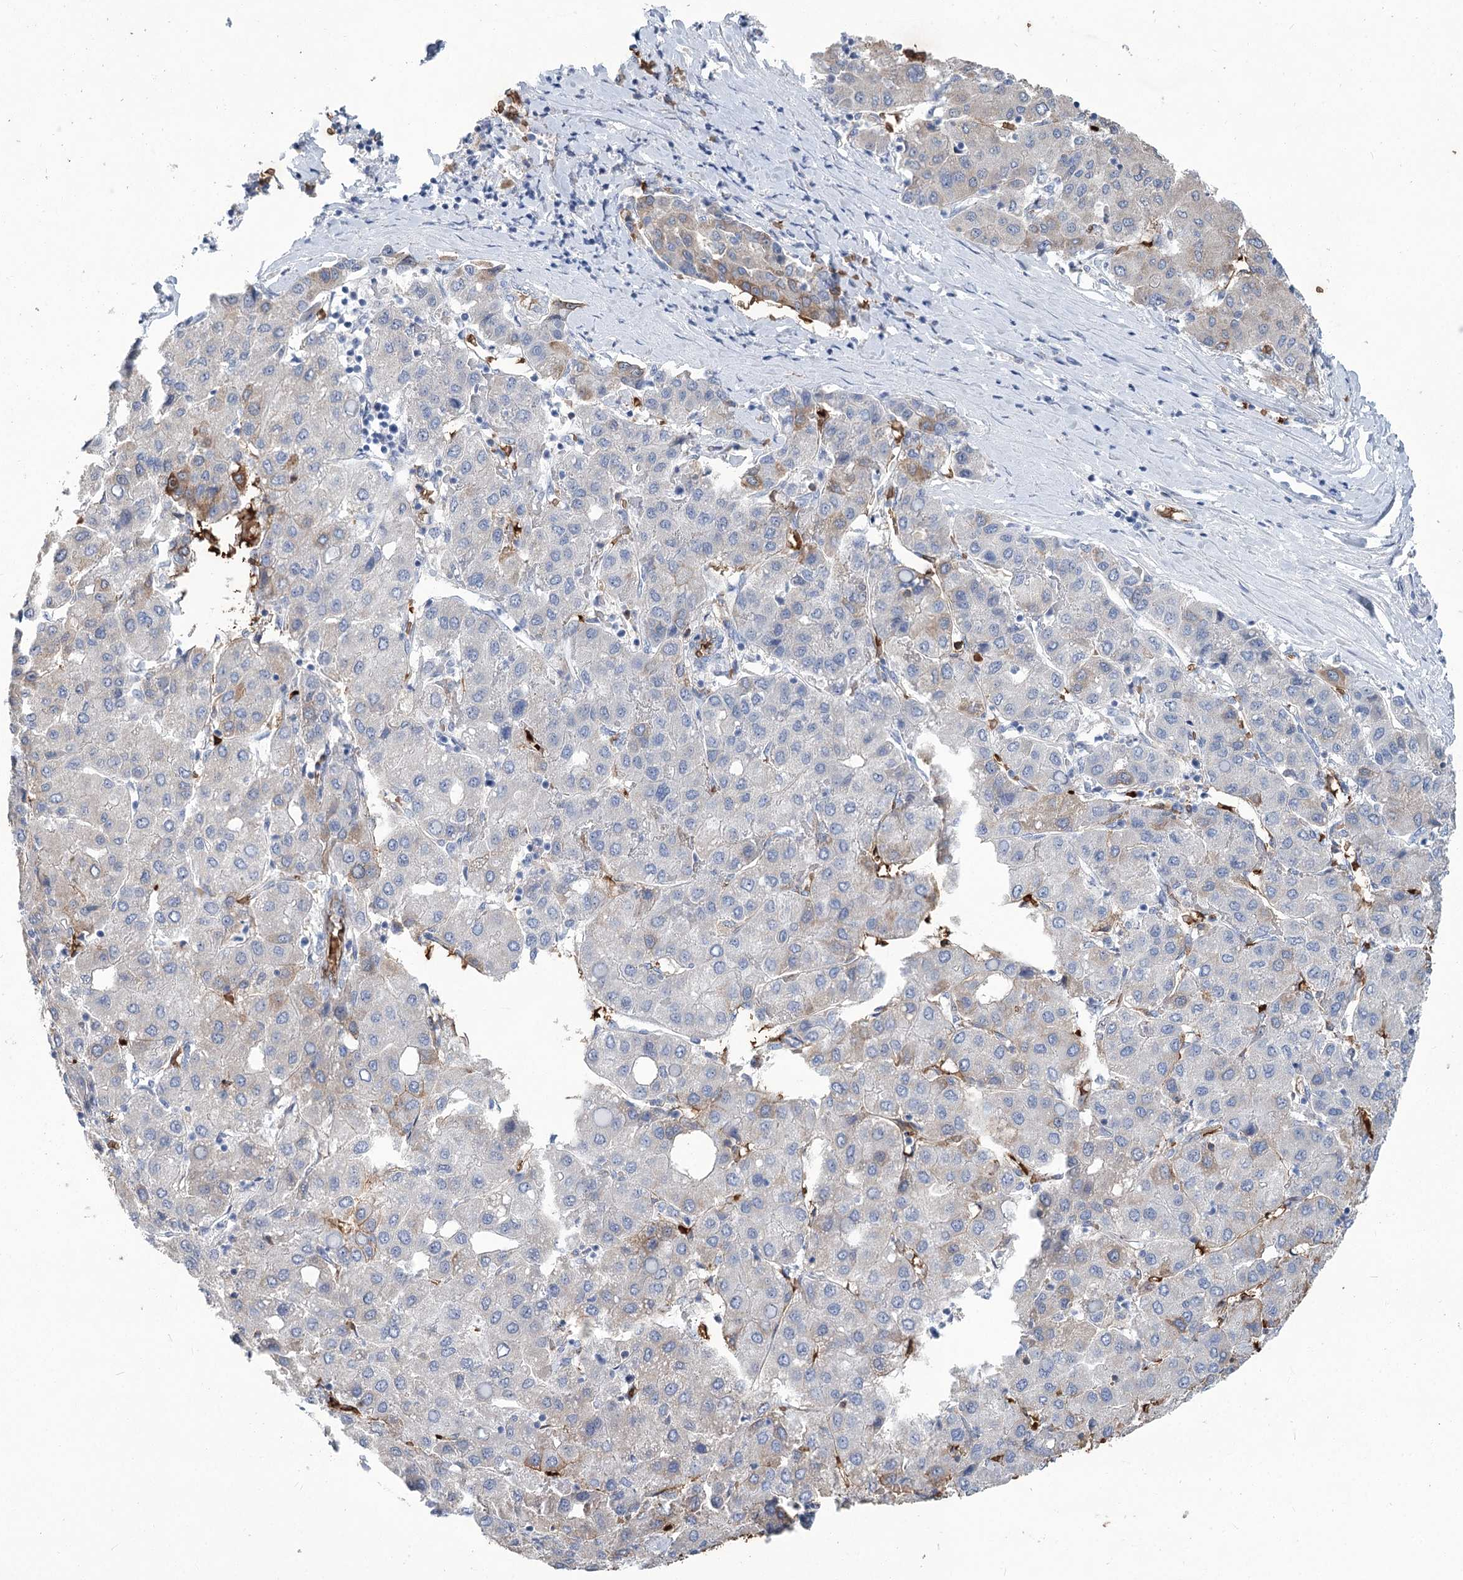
{"staining": {"intensity": "weak", "quantity": "<25%", "location": "cytoplasmic/membranous"}, "tissue": "liver cancer", "cell_type": "Tumor cells", "image_type": "cancer", "snomed": [{"axis": "morphology", "description": "Carcinoma, Hepatocellular, NOS"}, {"axis": "topography", "description": "Liver"}], "caption": "Human hepatocellular carcinoma (liver) stained for a protein using IHC shows no positivity in tumor cells.", "gene": "HBA1", "patient": {"sex": "male", "age": 65}}